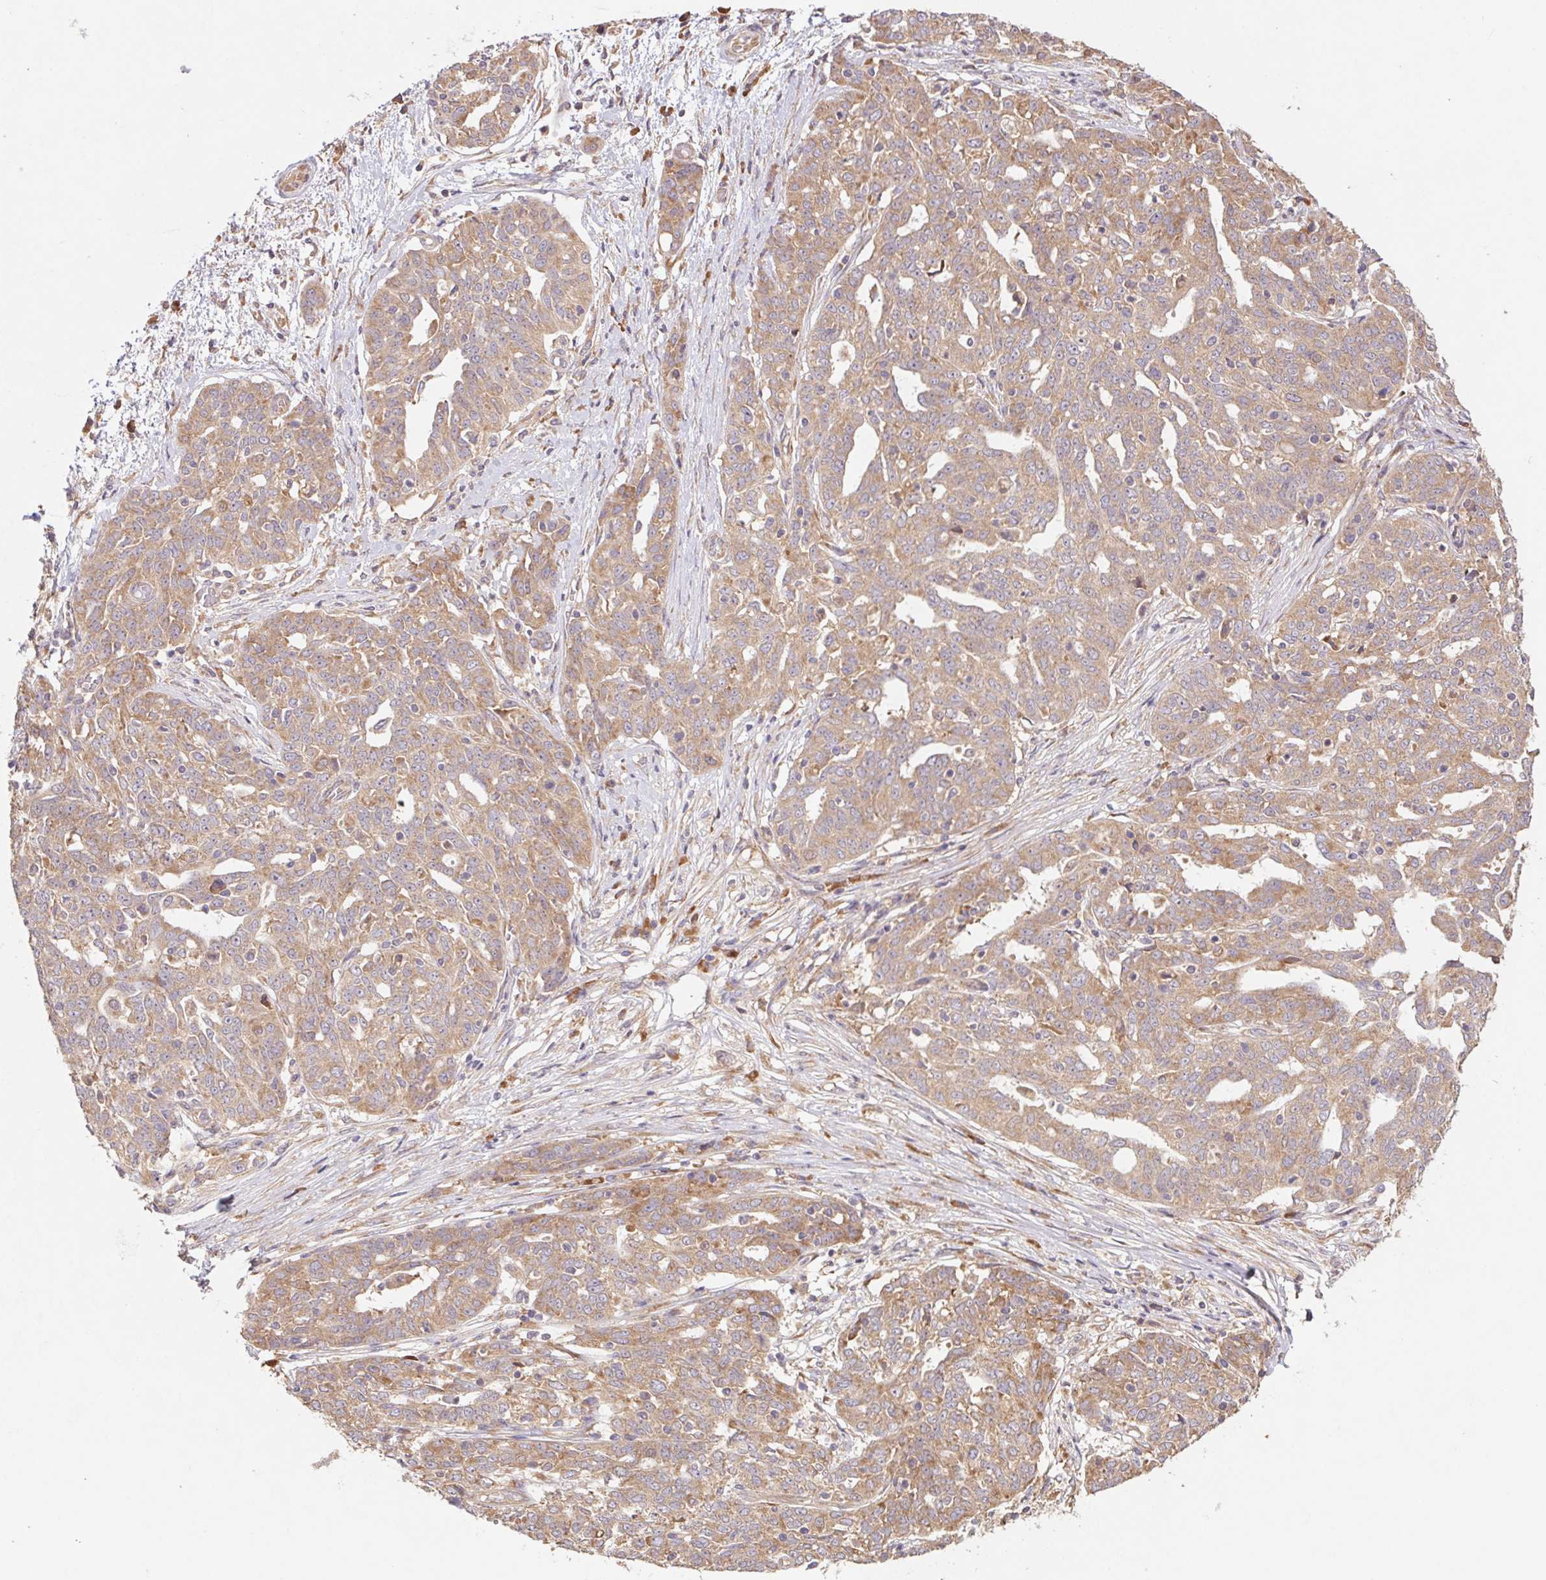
{"staining": {"intensity": "moderate", "quantity": ">75%", "location": "cytoplasmic/membranous"}, "tissue": "ovarian cancer", "cell_type": "Tumor cells", "image_type": "cancer", "snomed": [{"axis": "morphology", "description": "Cystadenocarcinoma, serous, NOS"}, {"axis": "topography", "description": "Ovary"}], "caption": "This image shows immunohistochemistry (IHC) staining of human ovarian cancer, with medium moderate cytoplasmic/membranous staining in about >75% of tumor cells.", "gene": "RPL27A", "patient": {"sex": "female", "age": 67}}